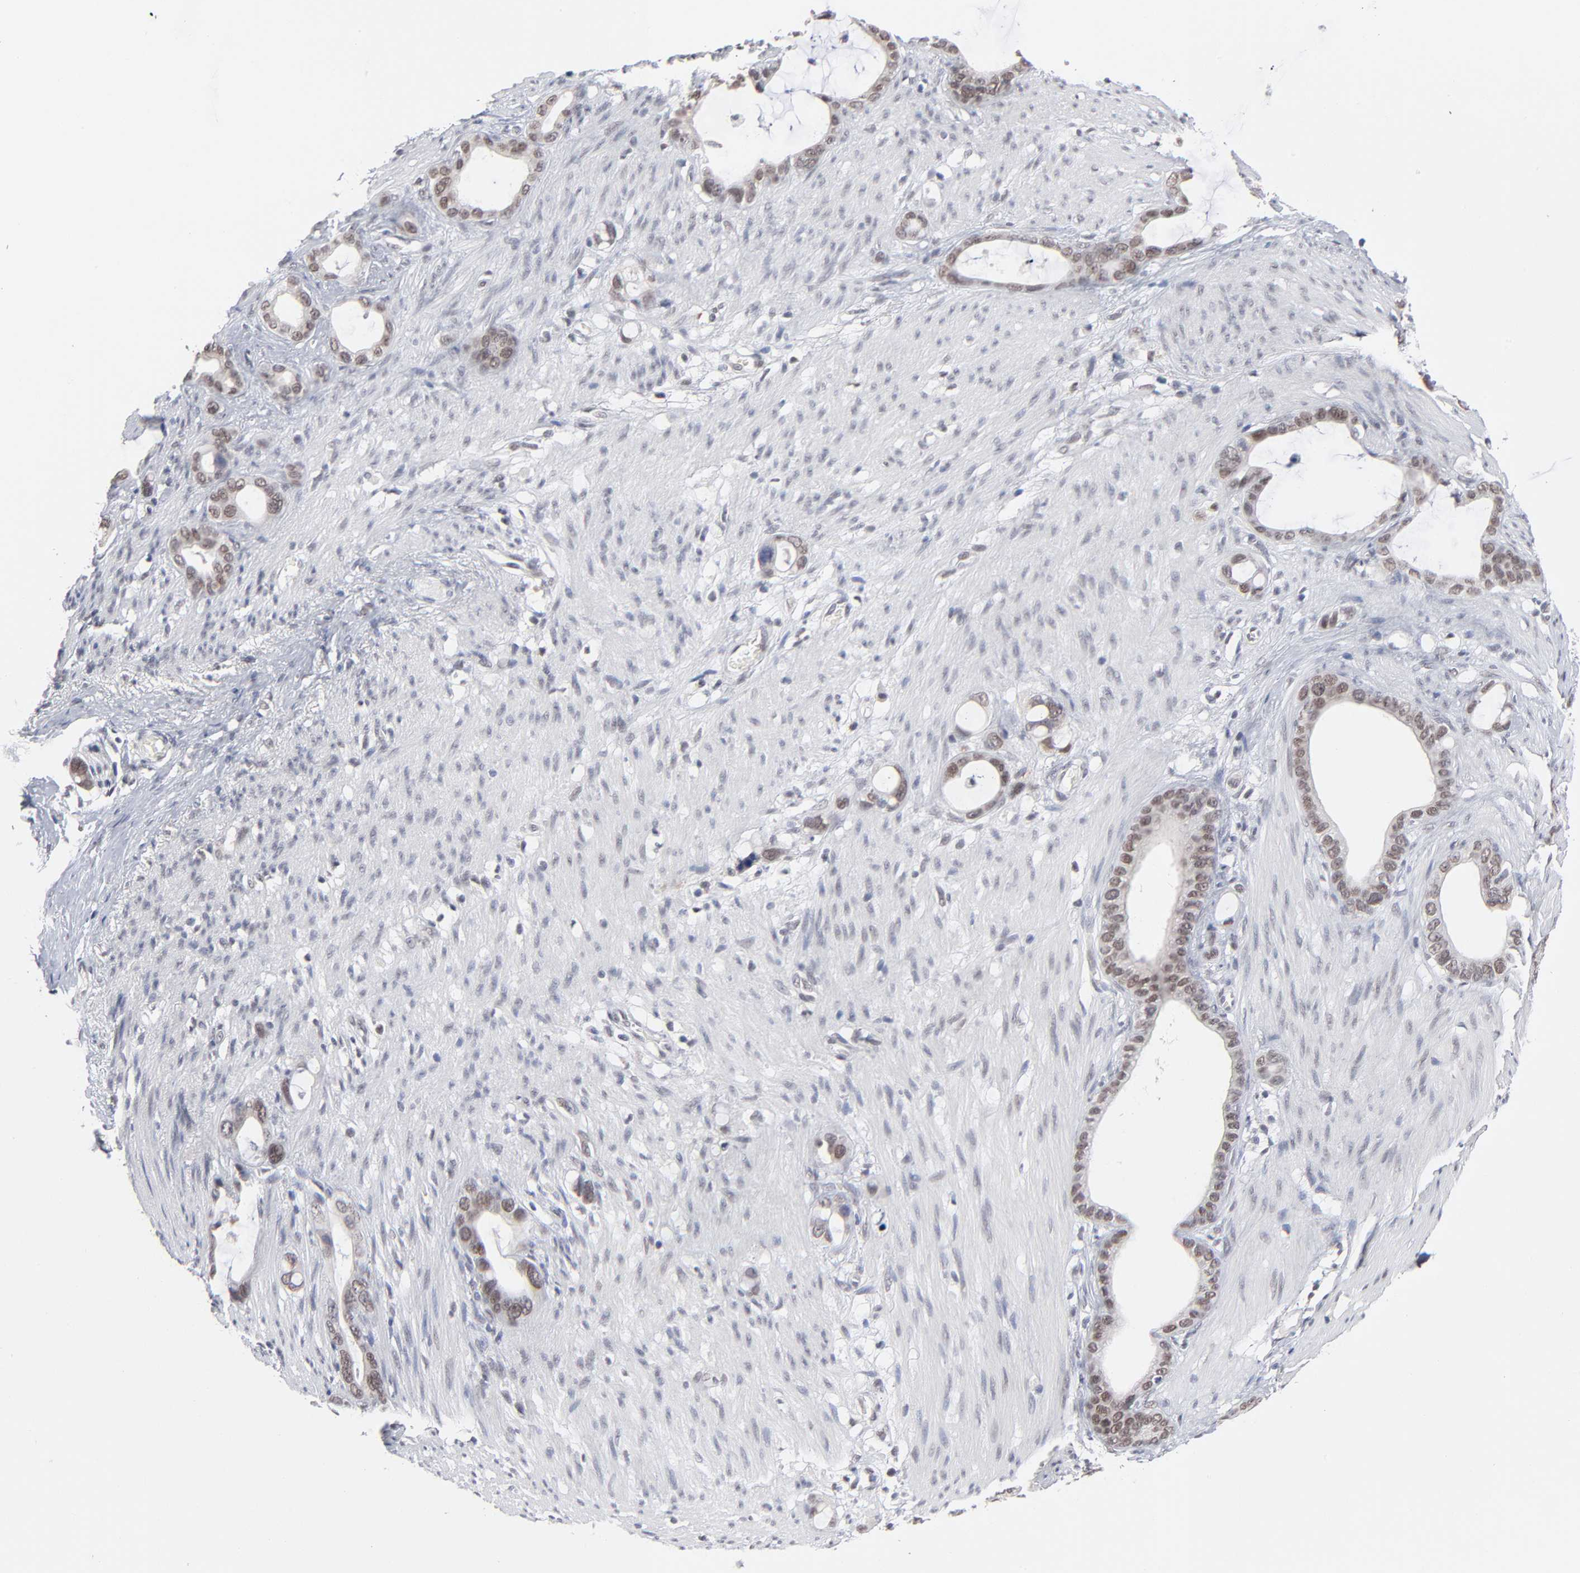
{"staining": {"intensity": "weak", "quantity": ">75%", "location": "nuclear"}, "tissue": "stomach cancer", "cell_type": "Tumor cells", "image_type": "cancer", "snomed": [{"axis": "morphology", "description": "Adenocarcinoma, NOS"}, {"axis": "topography", "description": "Stomach"}], "caption": "IHC of stomach adenocarcinoma demonstrates low levels of weak nuclear expression in about >75% of tumor cells.", "gene": "MBIP", "patient": {"sex": "female", "age": 75}}